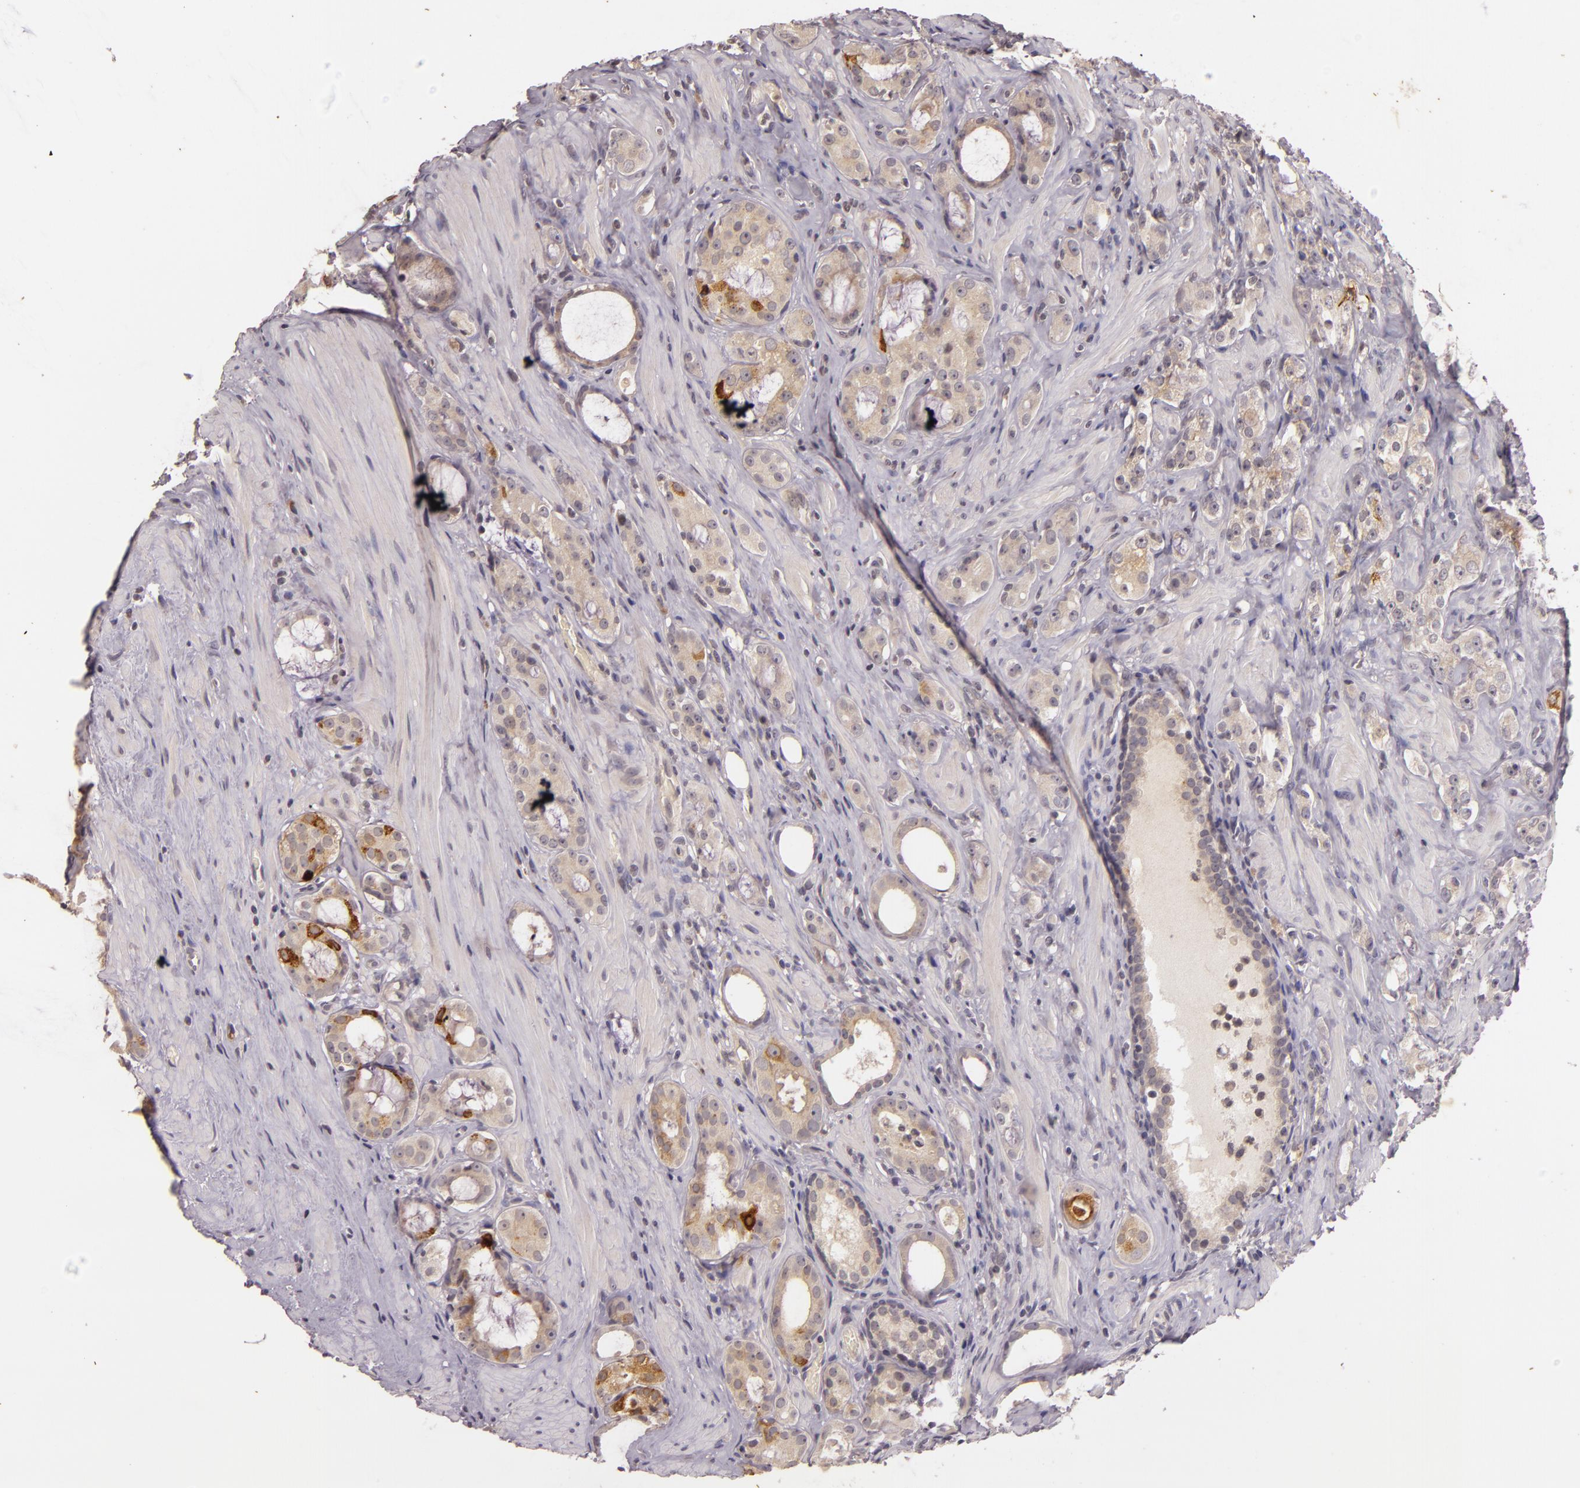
{"staining": {"intensity": "strong", "quantity": "<25%", "location": "cytoplasmic/membranous"}, "tissue": "prostate cancer", "cell_type": "Tumor cells", "image_type": "cancer", "snomed": [{"axis": "morphology", "description": "Adenocarcinoma, Medium grade"}, {"axis": "topography", "description": "Prostate"}], "caption": "The micrograph displays a brown stain indicating the presence of a protein in the cytoplasmic/membranous of tumor cells in prostate medium-grade adenocarcinoma. The protein of interest is stained brown, and the nuclei are stained in blue (DAB IHC with brightfield microscopy, high magnification).", "gene": "TFF1", "patient": {"sex": "male", "age": 73}}